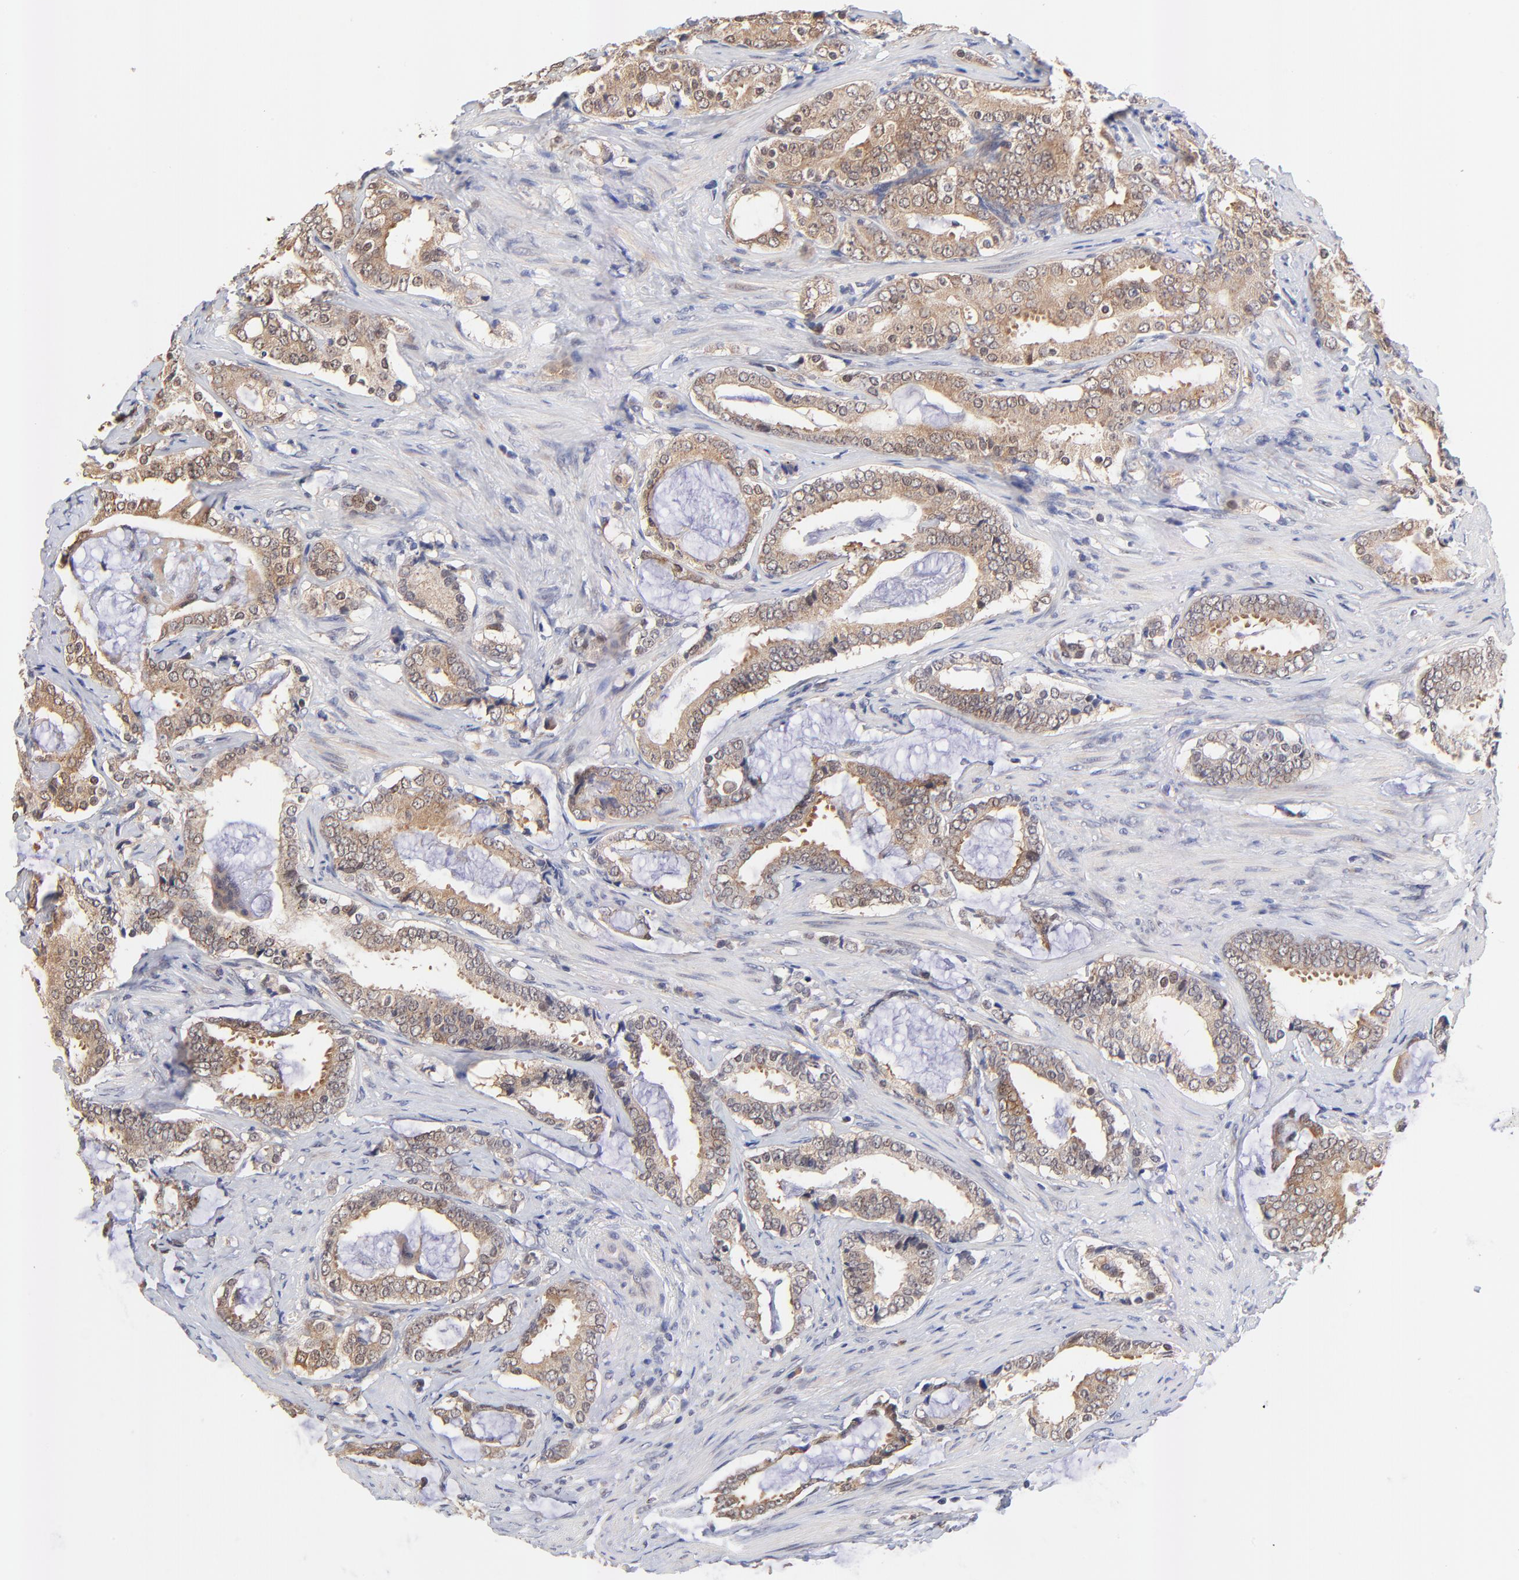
{"staining": {"intensity": "moderate", "quantity": ">75%", "location": "cytoplasmic/membranous"}, "tissue": "prostate cancer", "cell_type": "Tumor cells", "image_type": "cancer", "snomed": [{"axis": "morphology", "description": "Adenocarcinoma, Low grade"}, {"axis": "topography", "description": "Prostate"}], "caption": "An image showing moderate cytoplasmic/membranous expression in about >75% of tumor cells in prostate cancer, as visualized by brown immunohistochemical staining.", "gene": "TXNL1", "patient": {"sex": "male", "age": 59}}